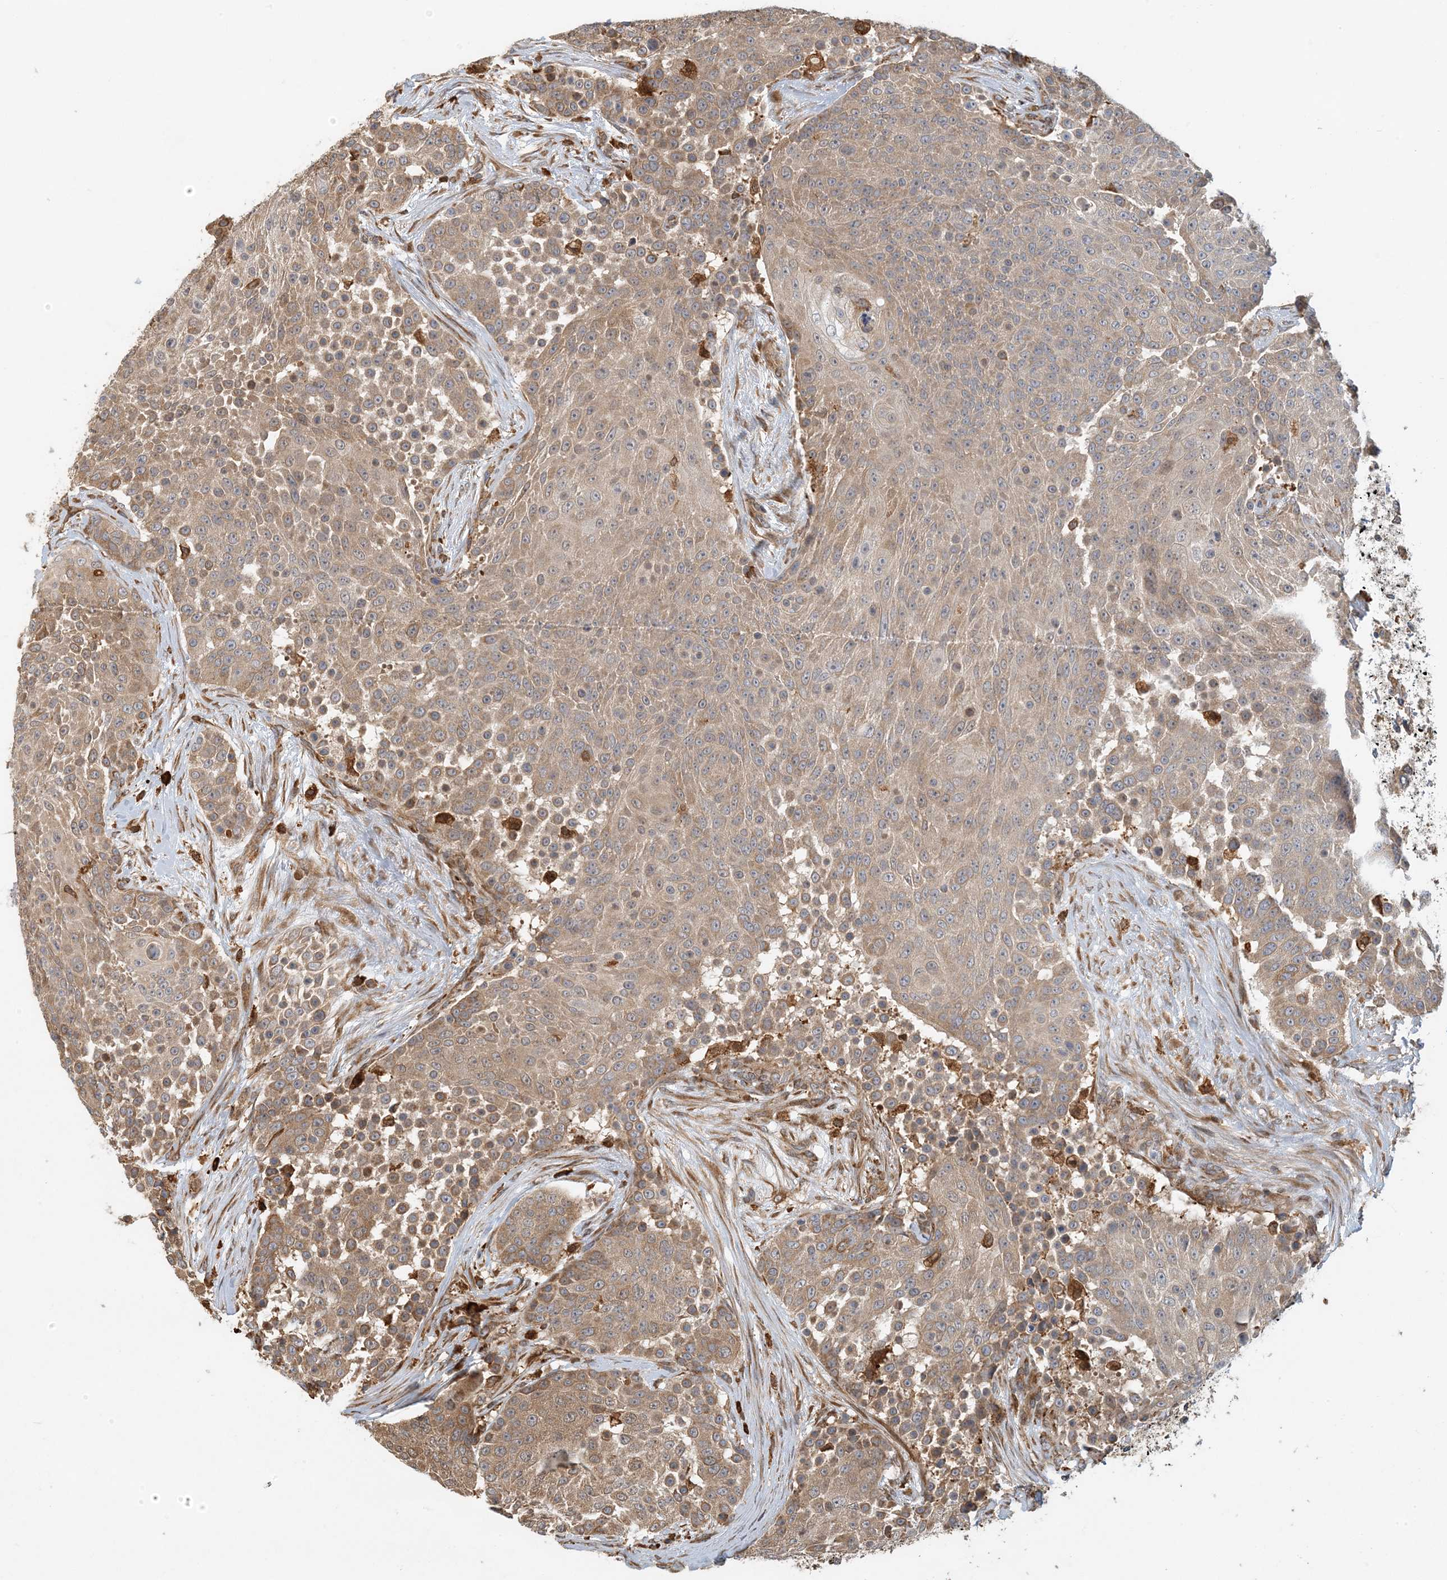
{"staining": {"intensity": "moderate", "quantity": "25%-75%", "location": "cytoplasmic/membranous"}, "tissue": "urothelial cancer", "cell_type": "Tumor cells", "image_type": "cancer", "snomed": [{"axis": "morphology", "description": "Urothelial carcinoma, High grade"}, {"axis": "topography", "description": "Urinary bladder"}], "caption": "A brown stain labels moderate cytoplasmic/membranous expression of a protein in urothelial cancer tumor cells.", "gene": "HNMT", "patient": {"sex": "female", "age": 63}}